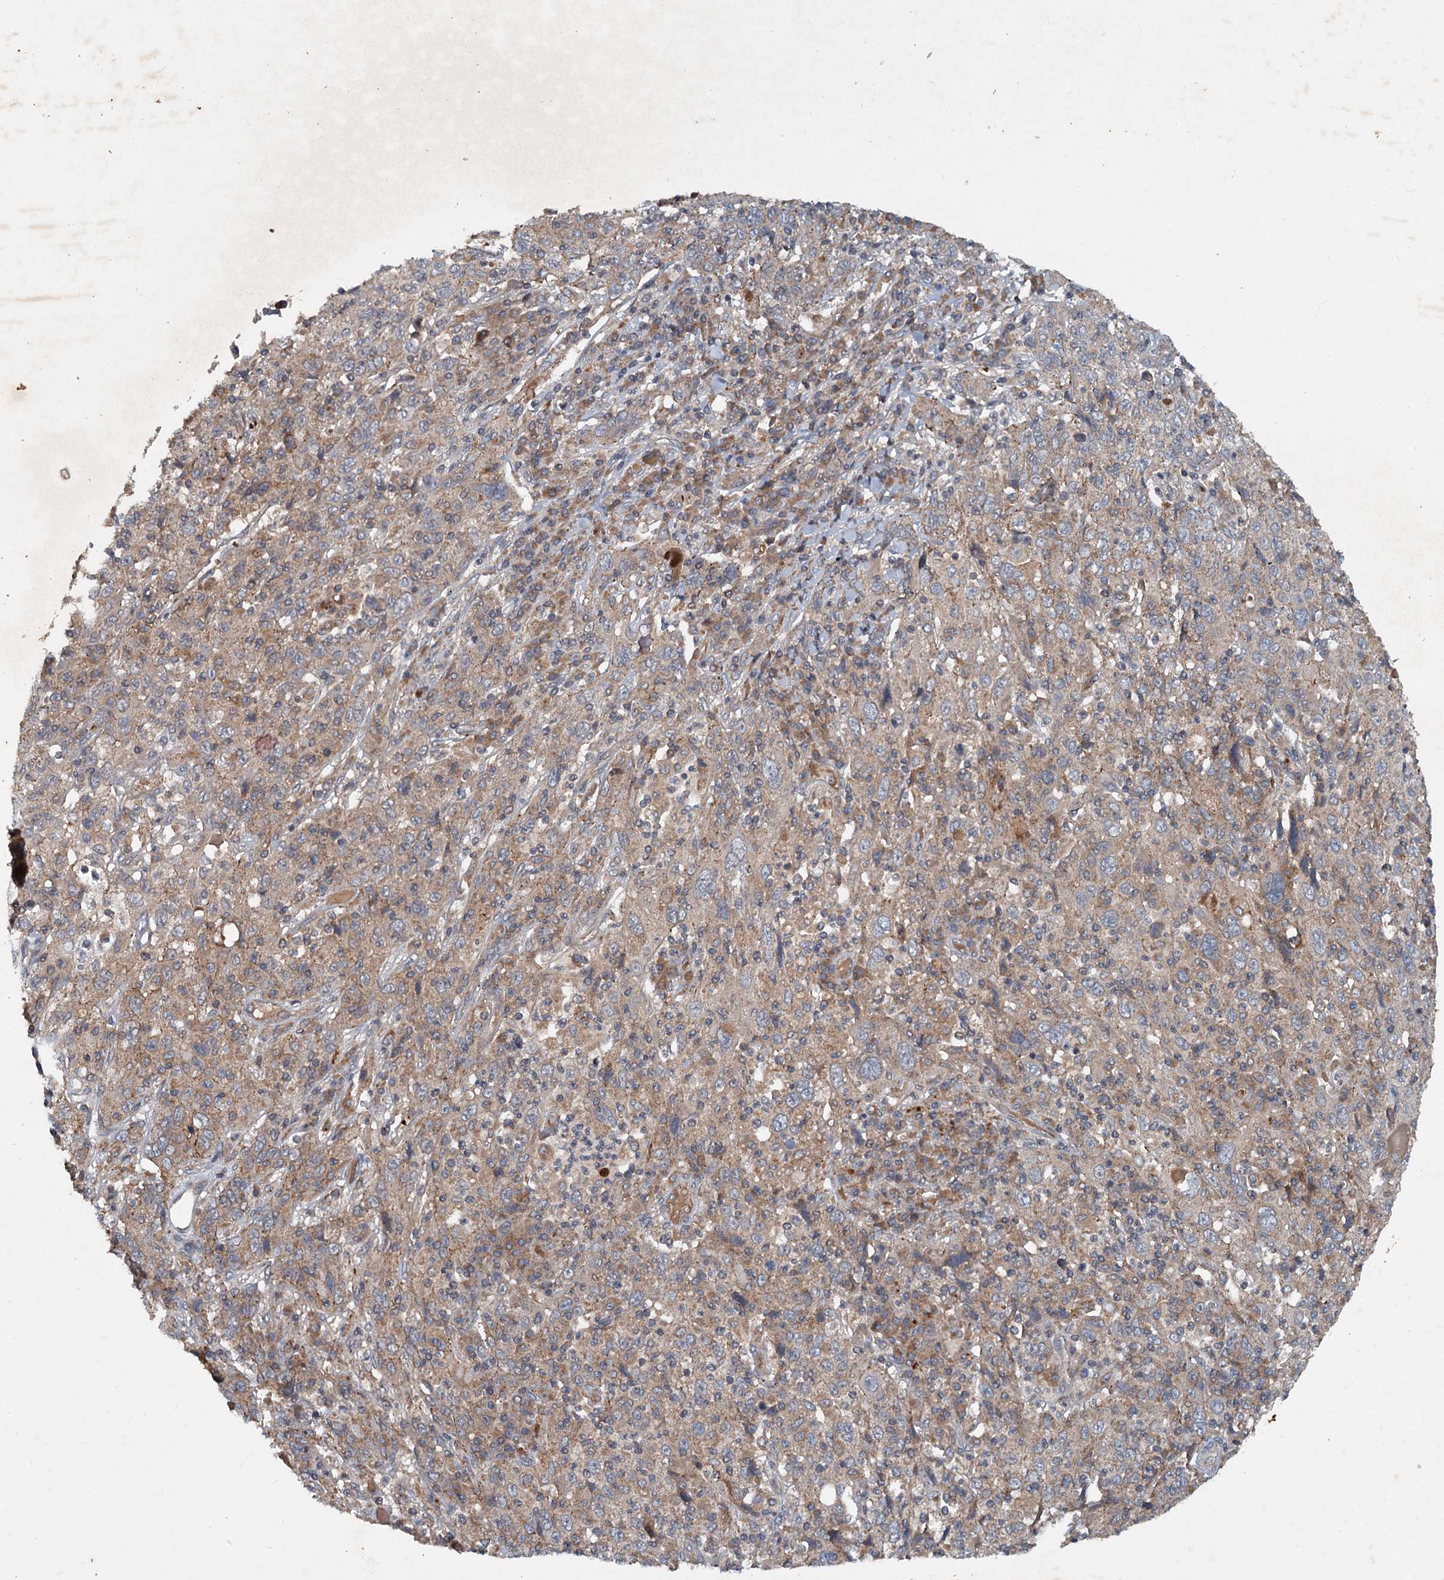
{"staining": {"intensity": "moderate", "quantity": "25%-75%", "location": "cytoplasmic/membranous"}, "tissue": "cervical cancer", "cell_type": "Tumor cells", "image_type": "cancer", "snomed": [{"axis": "morphology", "description": "Squamous cell carcinoma, NOS"}, {"axis": "topography", "description": "Cervix"}], "caption": "A photomicrograph of human squamous cell carcinoma (cervical) stained for a protein shows moderate cytoplasmic/membranous brown staining in tumor cells.", "gene": "N4BP2L2", "patient": {"sex": "female", "age": 46}}